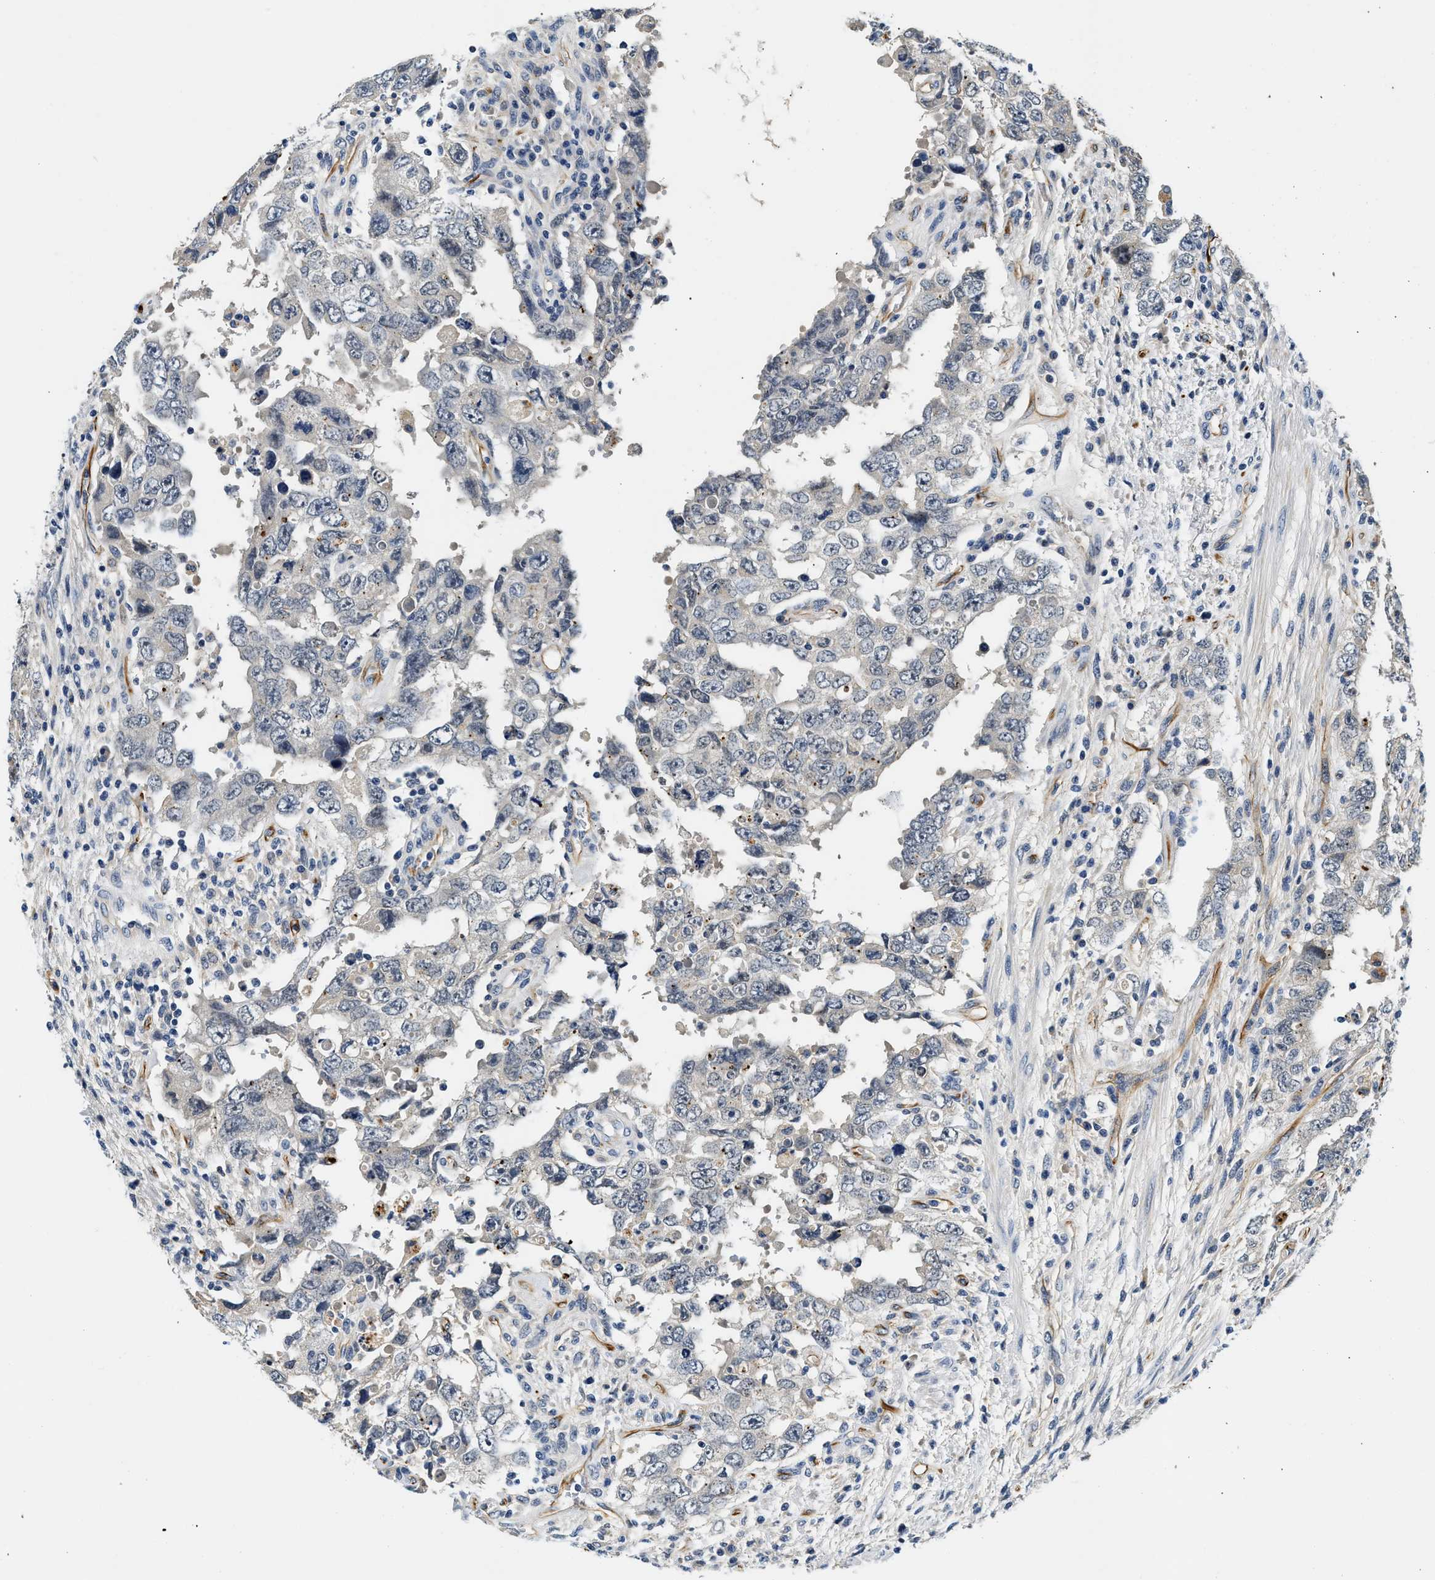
{"staining": {"intensity": "negative", "quantity": "none", "location": "none"}, "tissue": "testis cancer", "cell_type": "Tumor cells", "image_type": "cancer", "snomed": [{"axis": "morphology", "description": "Carcinoma, Embryonal, NOS"}, {"axis": "topography", "description": "Testis"}], "caption": "Human testis embryonal carcinoma stained for a protein using IHC displays no positivity in tumor cells.", "gene": "MED22", "patient": {"sex": "male", "age": 26}}